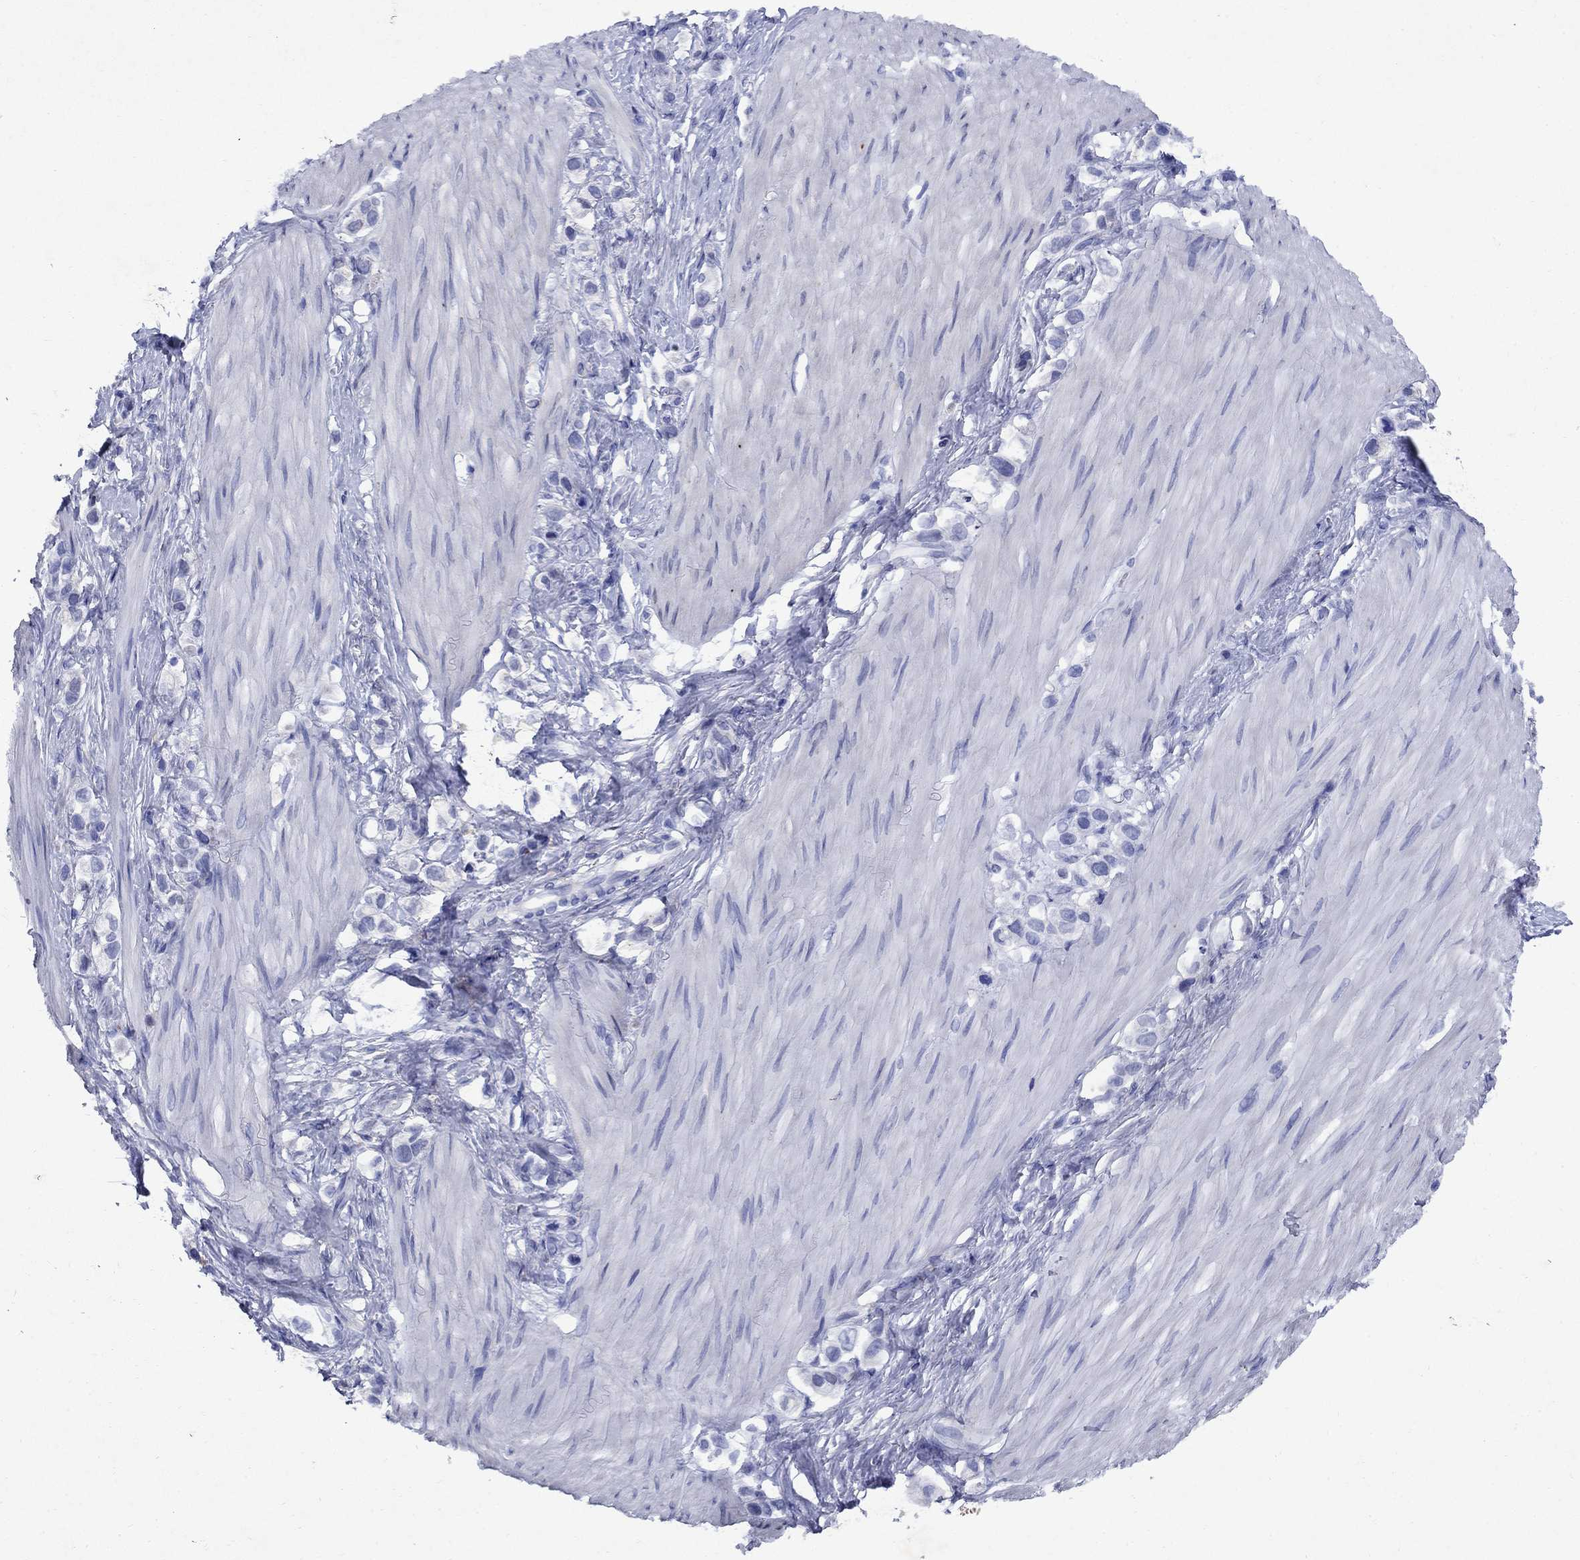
{"staining": {"intensity": "negative", "quantity": "none", "location": "none"}, "tissue": "stomach cancer", "cell_type": "Tumor cells", "image_type": "cancer", "snomed": [{"axis": "morphology", "description": "Normal tissue, NOS"}, {"axis": "morphology", "description": "Adenocarcinoma, NOS"}, {"axis": "morphology", "description": "Adenocarcinoma, High grade"}, {"axis": "topography", "description": "Stomach, upper"}, {"axis": "topography", "description": "Stomach"}], "caption": "There is no significant expression in tumor cells of adenocarcinoma (high-grade) (stomach). The staining is performed using DAB (3,3'-diaminobenzidine) brown chromogen with nuclei counter-stained in using hematoxylin.", "gene": "STAB2", "patient": {"sex": "female", "age": 65}}